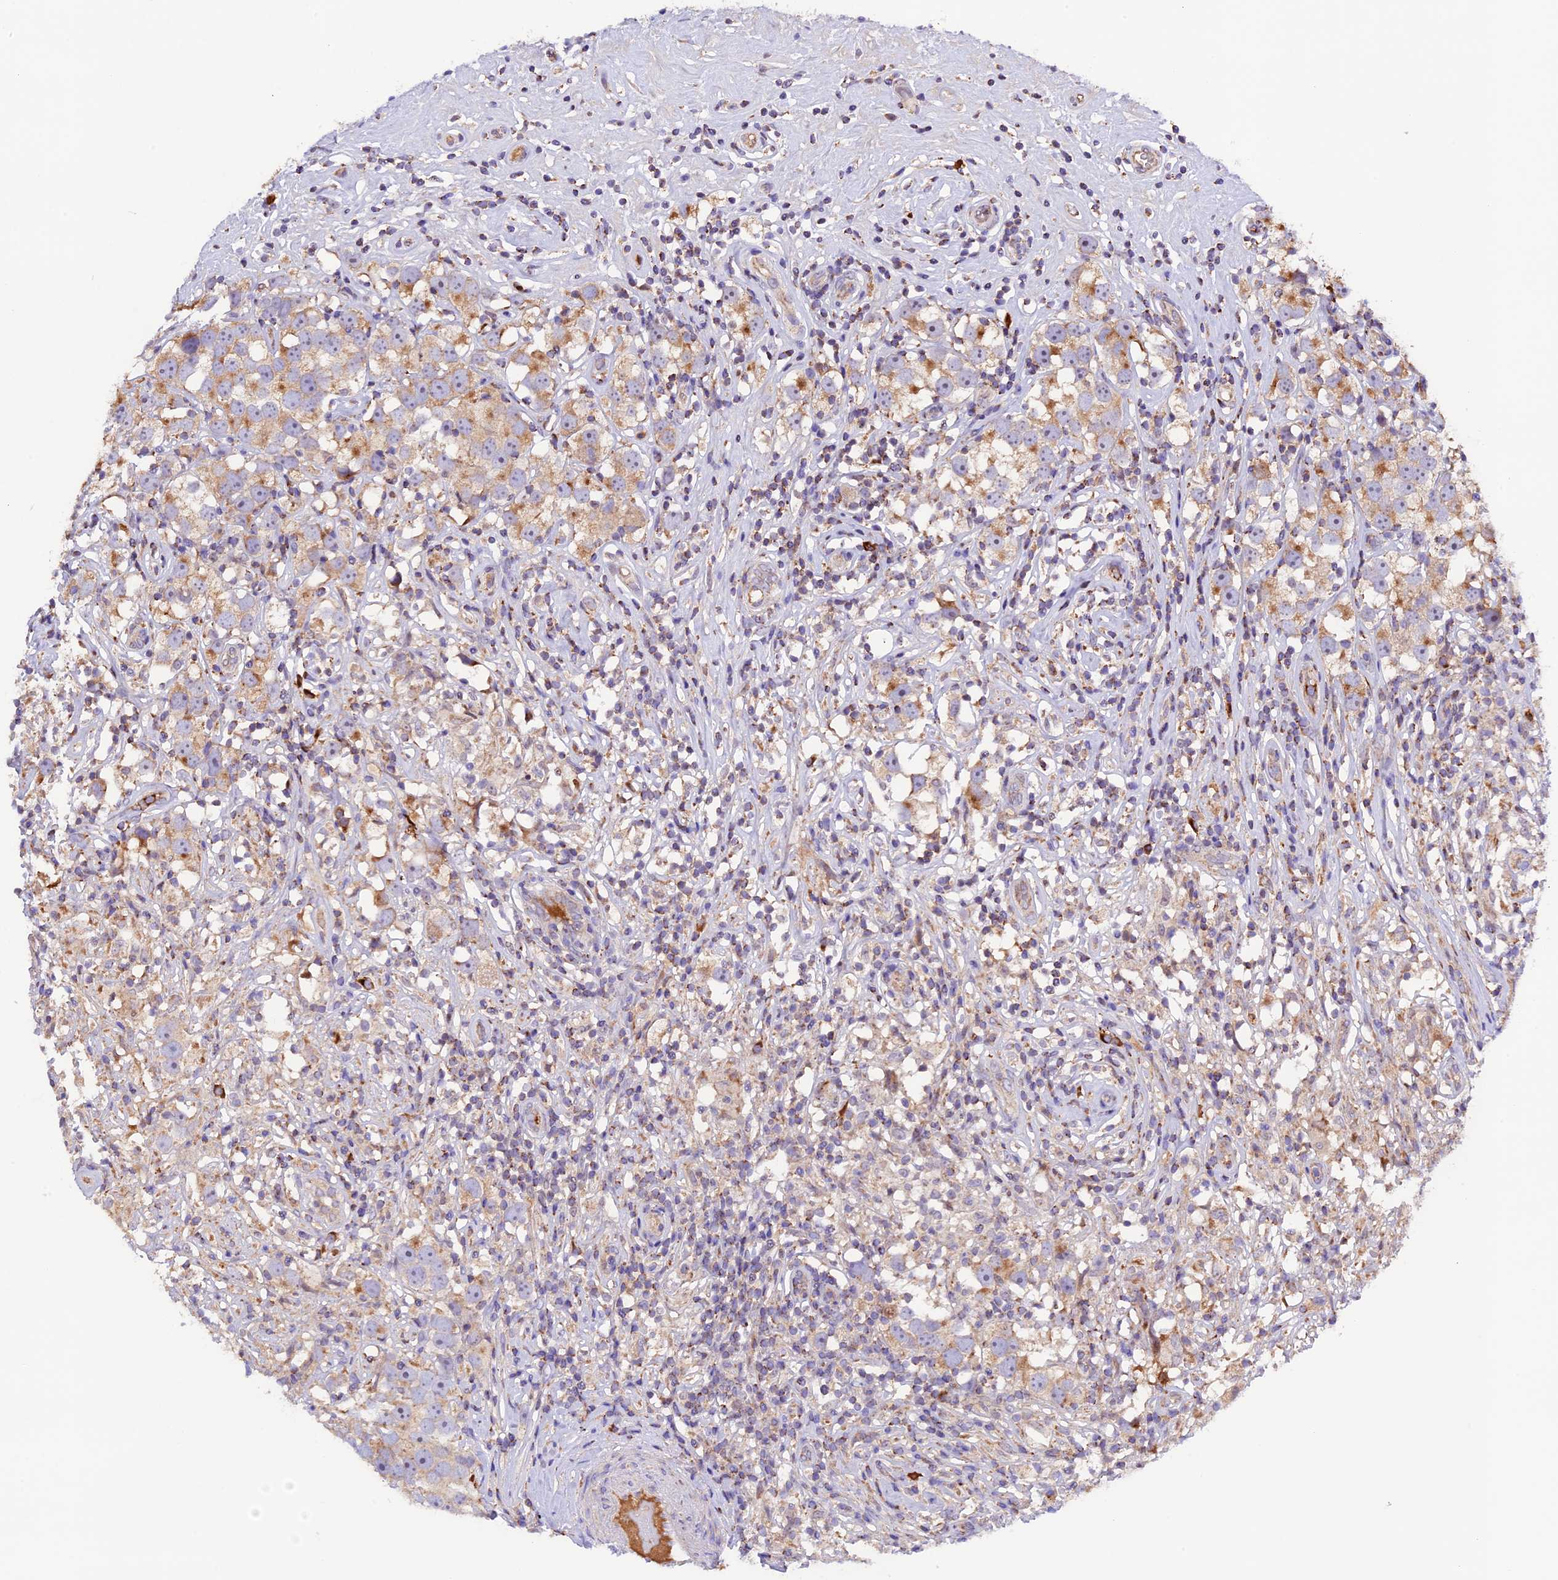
{"staining": {"intensity": "moderate", "quantity": "25%-75%", "location": "cytoplasmic/membranous"}, "tissue": "testis cancer", "cell_type": "Tumor cells", "image_type": "cancer", "snomed": [{"axis": "morphology", "description": "Seminoma, NOS"}, {"axis": "topography", "description": "Testis"}], "caption": "Brown immunohistochemical staining in testis cancer reveals moderate cytoplasmic/membranous expression in approximately 25%-75% of tumor cells.", "gene": "METTL22", "patient": {"sex": "male", "age": 49}}